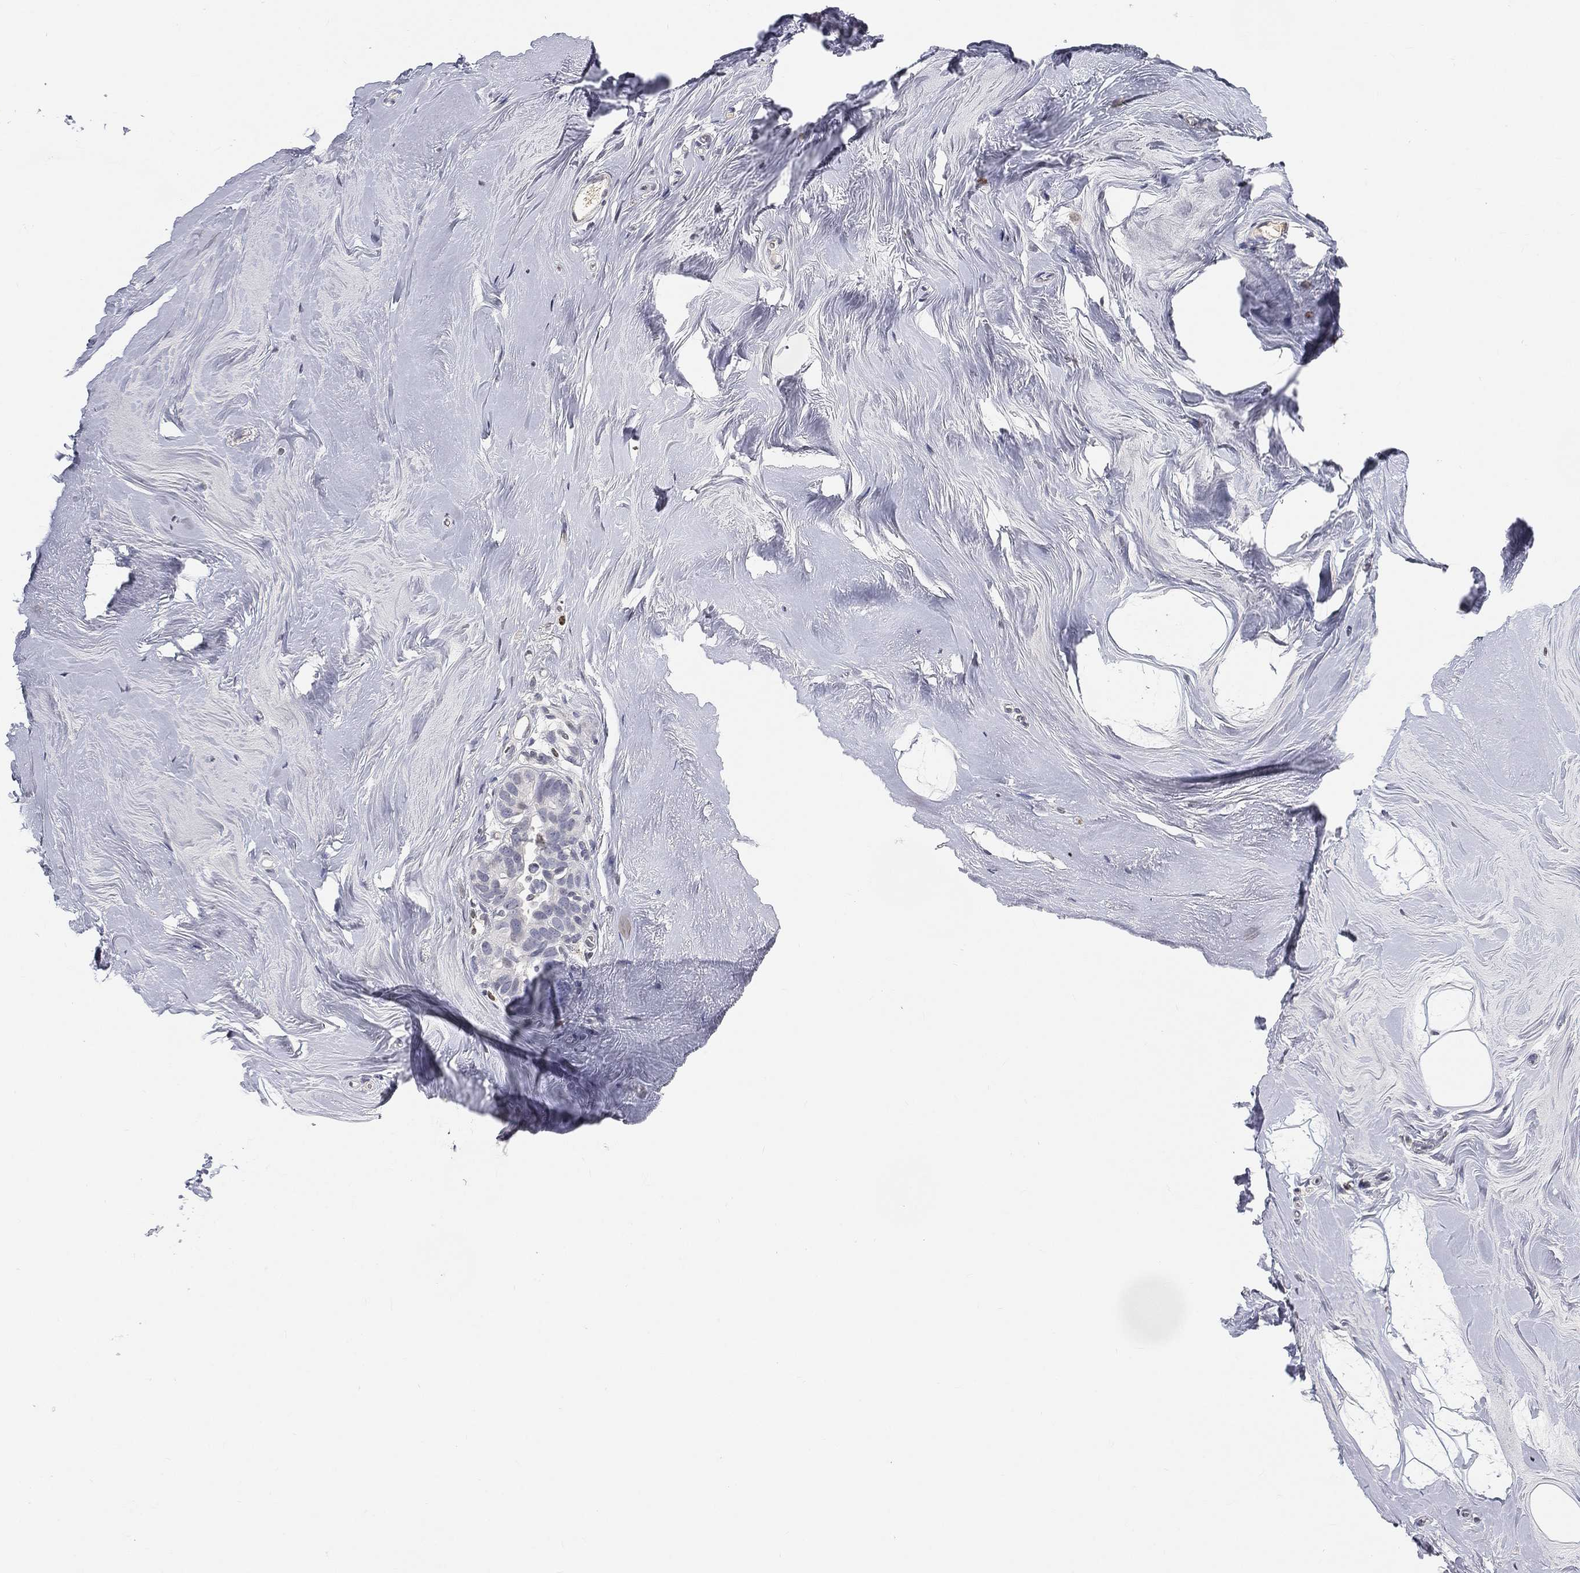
{"staining": {"intensity": "negative", "quantity": "none", "location": "none"}, "tissue": "breast cancer", "cell_type": "Tumor cells", "image_type": "cancer", "snomed": [{"axis": "morphology", "description": "Duct carcinoma"}, {"axis": "topography", "description": "Breast"}], "caption": "High power microscopy micrograph of an IHC histopathology image of breast intraductal carcinoma, revealing no significant expression in tumor cells.", "gene": "ARG1", "patient": {"sex": "female", "age": 55}}